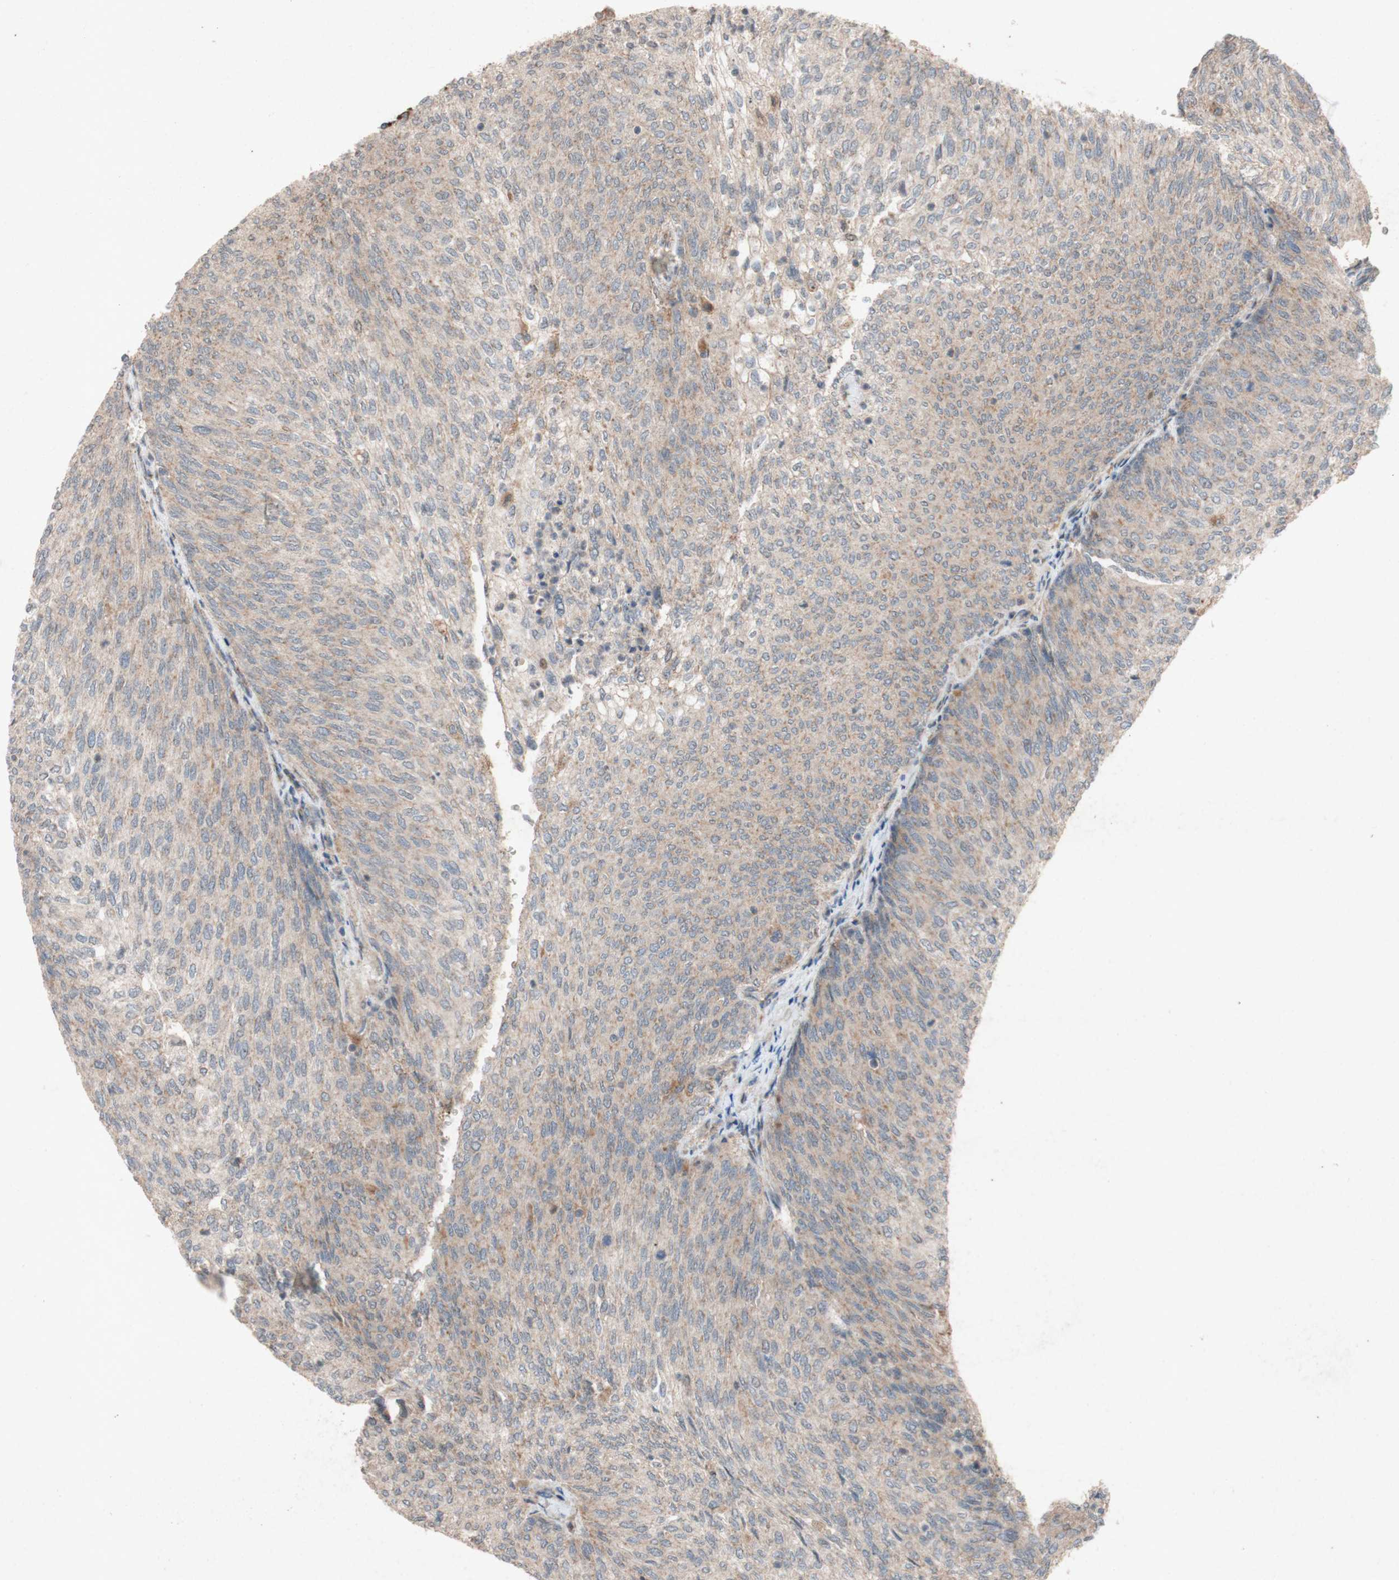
{"staining": {"intensity": "weak", "quantity": "25%-75%", "location": "cytoplasmic/membranous"}, "tissue": "urothelial cancer", "cell_type": "Tumor cells", "image_type": "cancer", "snomed": [{"axis": "morphology", "description": "Urothelial carcinoma, Low grade"}, {"axis": "topography", "description": "Urinary bladder"}], "caption": "Urothelial carcinoma (low-grade) stained for a protein (brown) reveals weak cytoplasmic/membranous positive staining in about 25%-75% of tumor cells.", "gene": "ATP6V1F", "patient": {"sex": "female", "age": 79}}